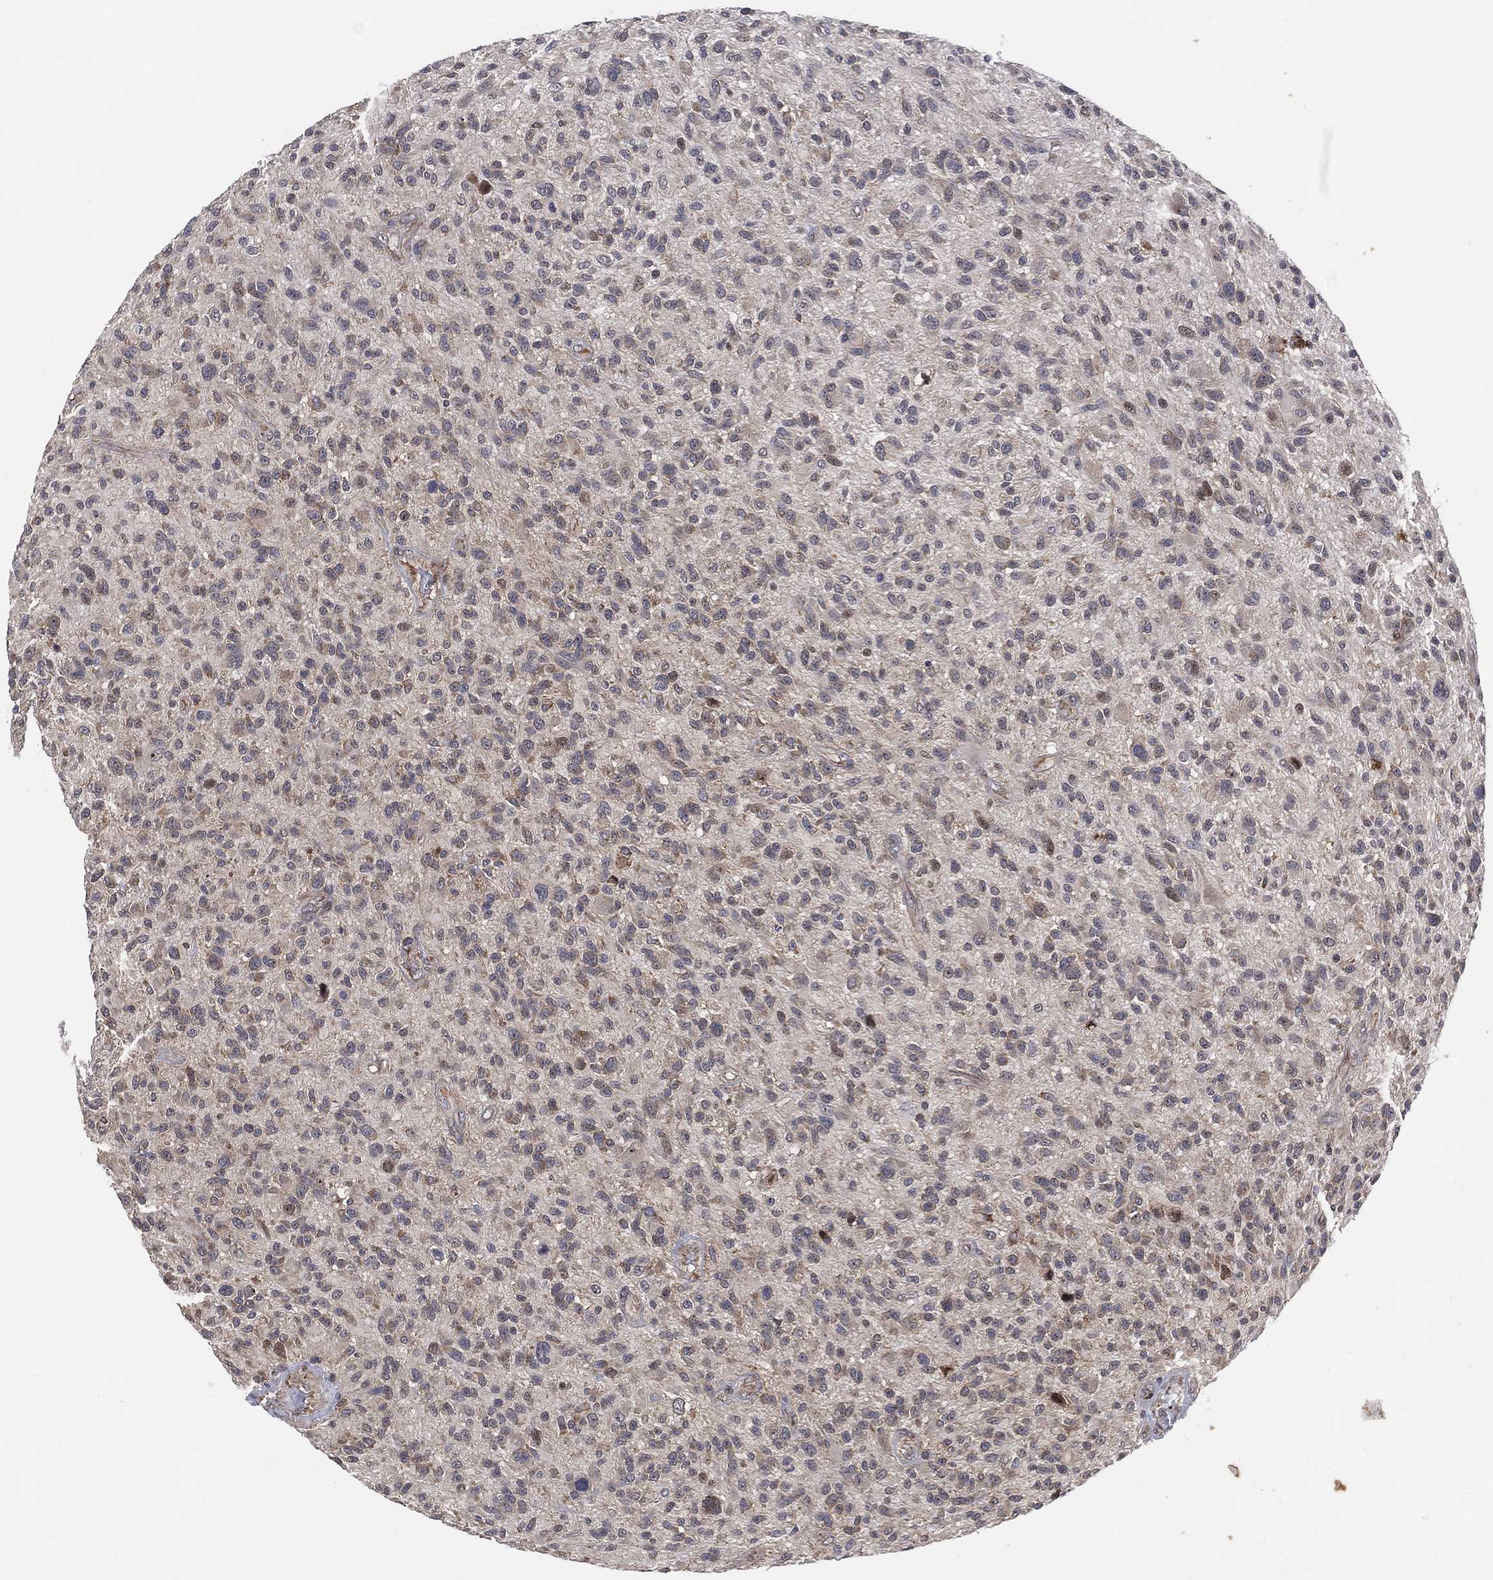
{"staining": {"intensity": "weak", "quantity": "<25%", "location": "cytoplasmic/membranous"}, "tissue": "glioma", "cell_type": "Tumor cells", "image_type": "cancer", "snomed": [{"axis": "morphology", "description": "Glioma, malignant, High grade"}, {"axis": "topography", "description": "Brain"}], "caption": "Glioma was stained to show a protein in brown. There is no significant staining in tumor cells.", "gene": "TMCO1", "patient": {"sex": "male", "age": 47}}